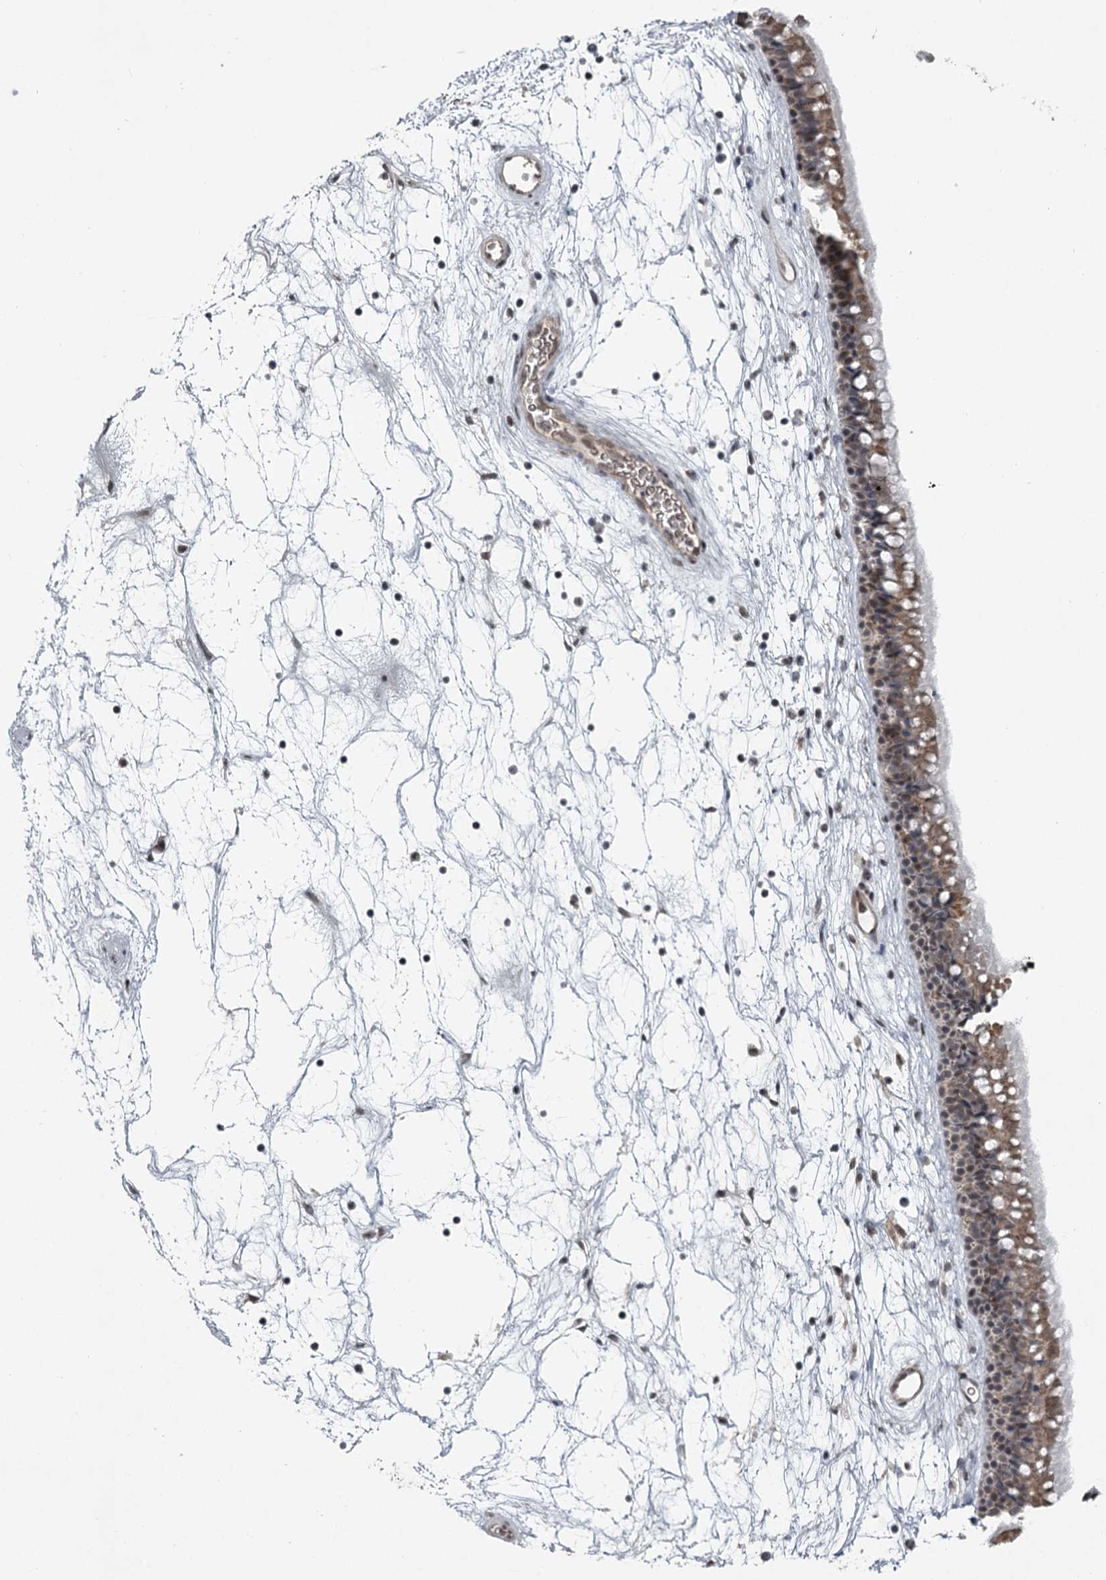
{"staining": {"intensity": "moderate", "quantity": "25%-75%", "location": "cytoplasmic/membranous,nuclear"}, "tissue": "nasopharynx", "cell_type": "Respiratory epithelial cells", "image_type": "normal", "snomed": [{"axis": "morphology", "description": "Normal tissue, NOS"}, {"axis": "topography", "description": "Nasopharynx"}], "caption": "IHC of benign nasopharynx reveals medium levels of moderate cytoplasmic/membranous,nuclear staining in approximately 25%-75% of respiratory epithelial cells.", "gene": "FAM13C", "patient": {"sex": "male", "age": 64}}